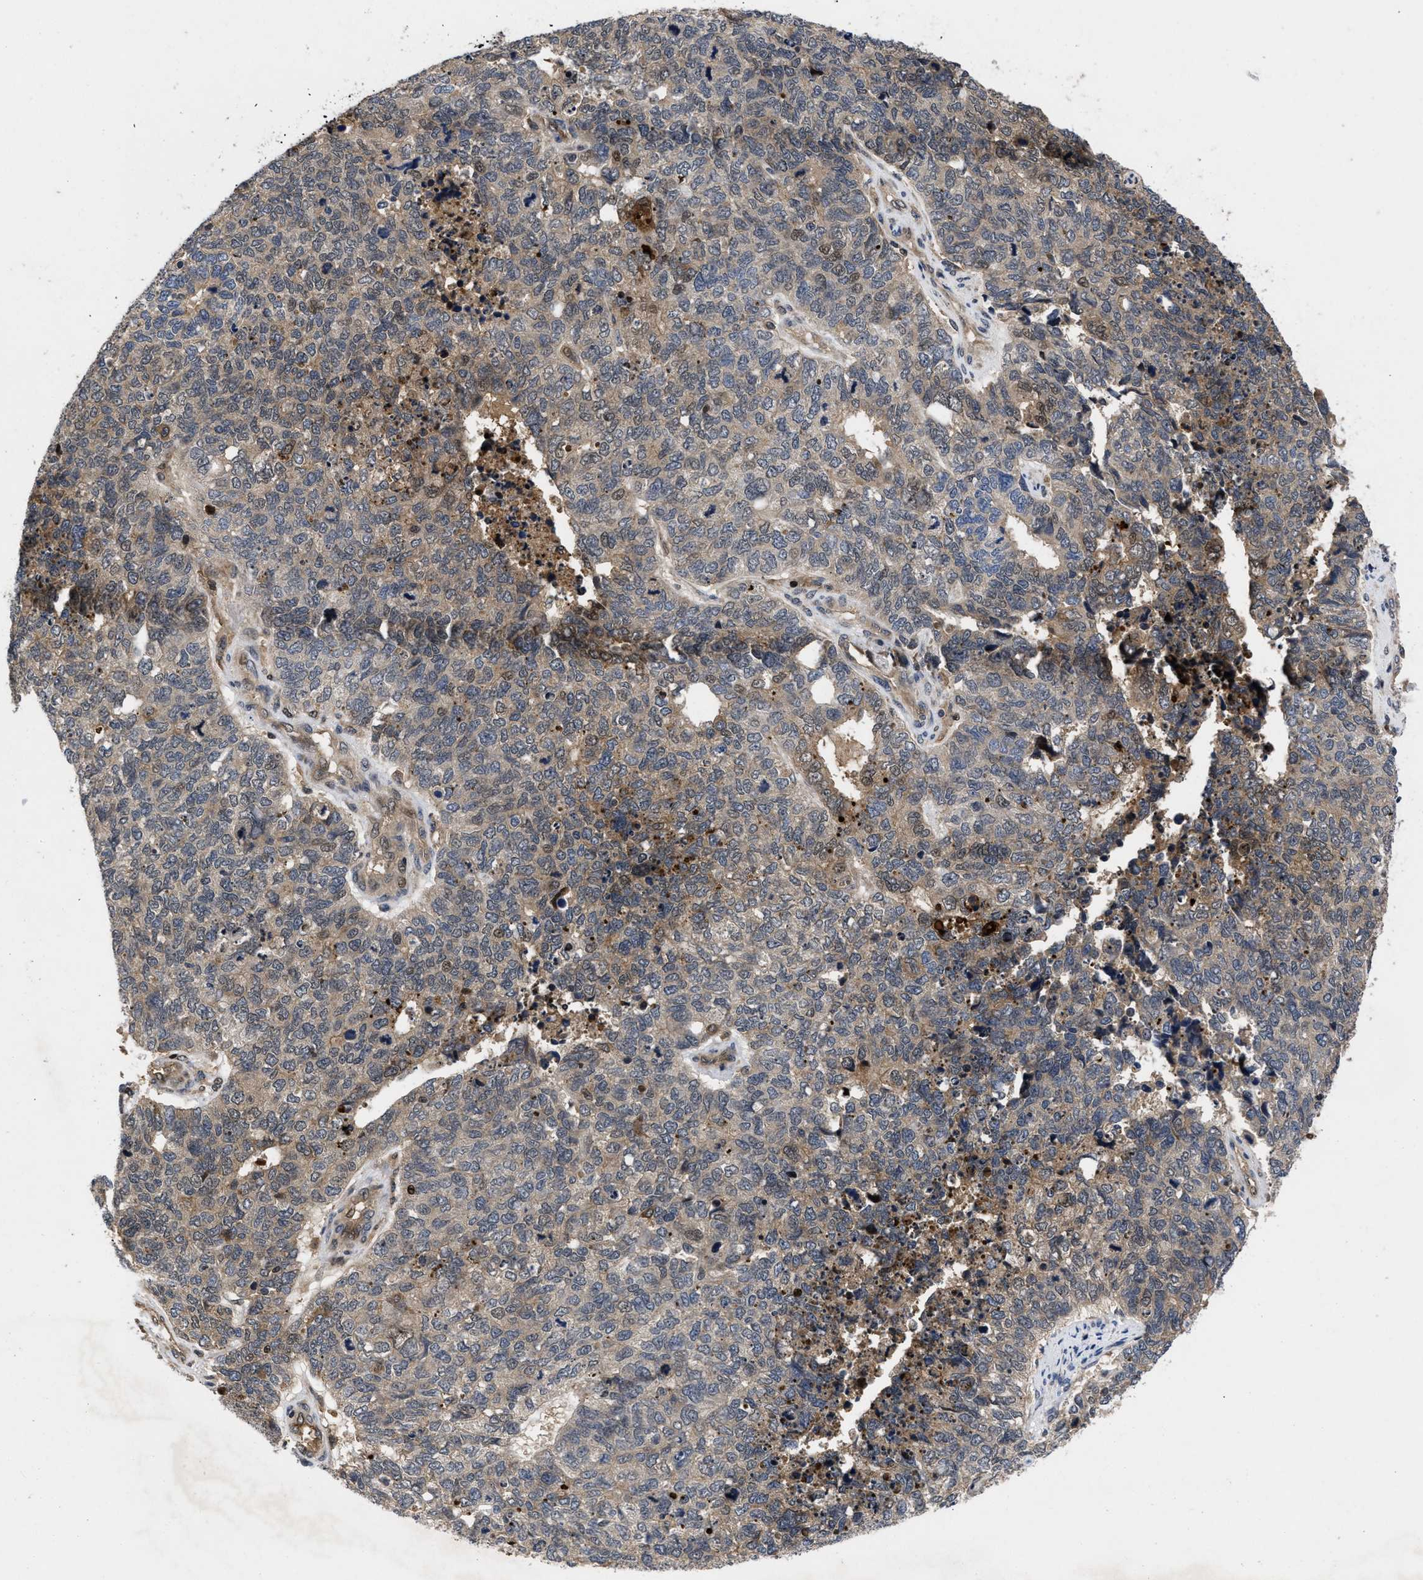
{"staining": {"intensity": "weak", "quantity": "25%-75%", "location": "cytoplasmic/membranous"}, "tissue": "cervical cancer", "cell_type": "Tumor cells", "image_type": "cancer", "snomed": [{"axis": "morphology", "description": "Squamous cell carcinoma, NOS"}, {"axis": "topography", "description": "Cervix"}], "caption": "About 25%-75% of tumor cells in squamous cell carcinoma (cervical) display weak cytoplasmic/membranous protein positivity as visualized by brown immunohistochemical staining.", "gene": "FAM200A", "patient": {"sex": "female", "age": 63}}